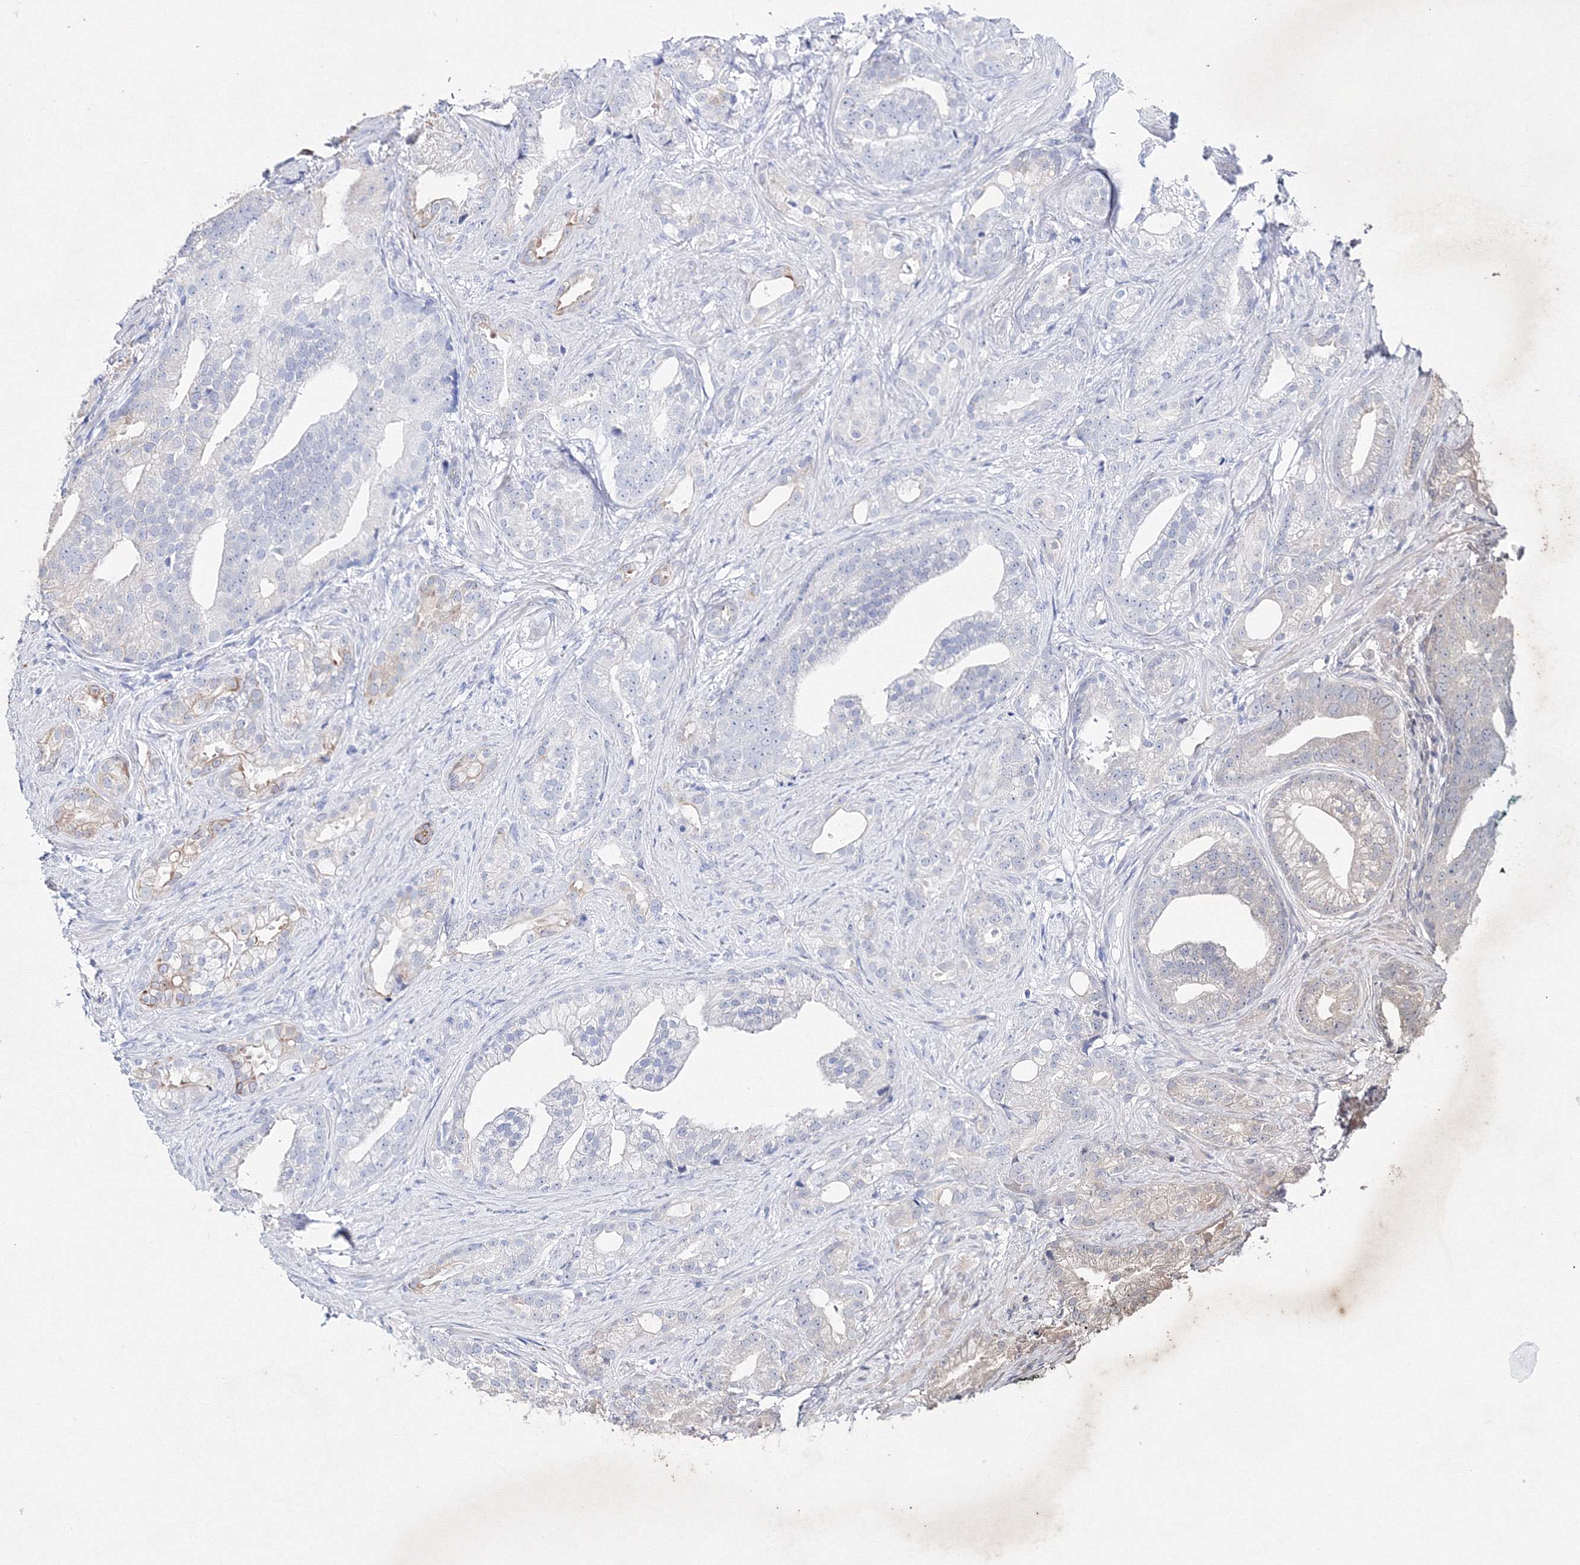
{"staining": {"intensity": "weak", "quantity": "<25%", "location": "cytoplasmic/membranous"}, "tissue": "prostate cancer", "cell_type": "Tumor cells", "image_type": "cancer", "snomed": [{"axis": "morphology", "description": "Adenocarcinoma, Low grade"}, {"axis": "topography", "description": "Prostate"}], "caption": "Micrograph shows no protein positivity in tumor cells of low-grade adenocarcinoma (prostate) tissue.", "gene": "SMIM29", "patient": {"sex": "male", "age": 71}}